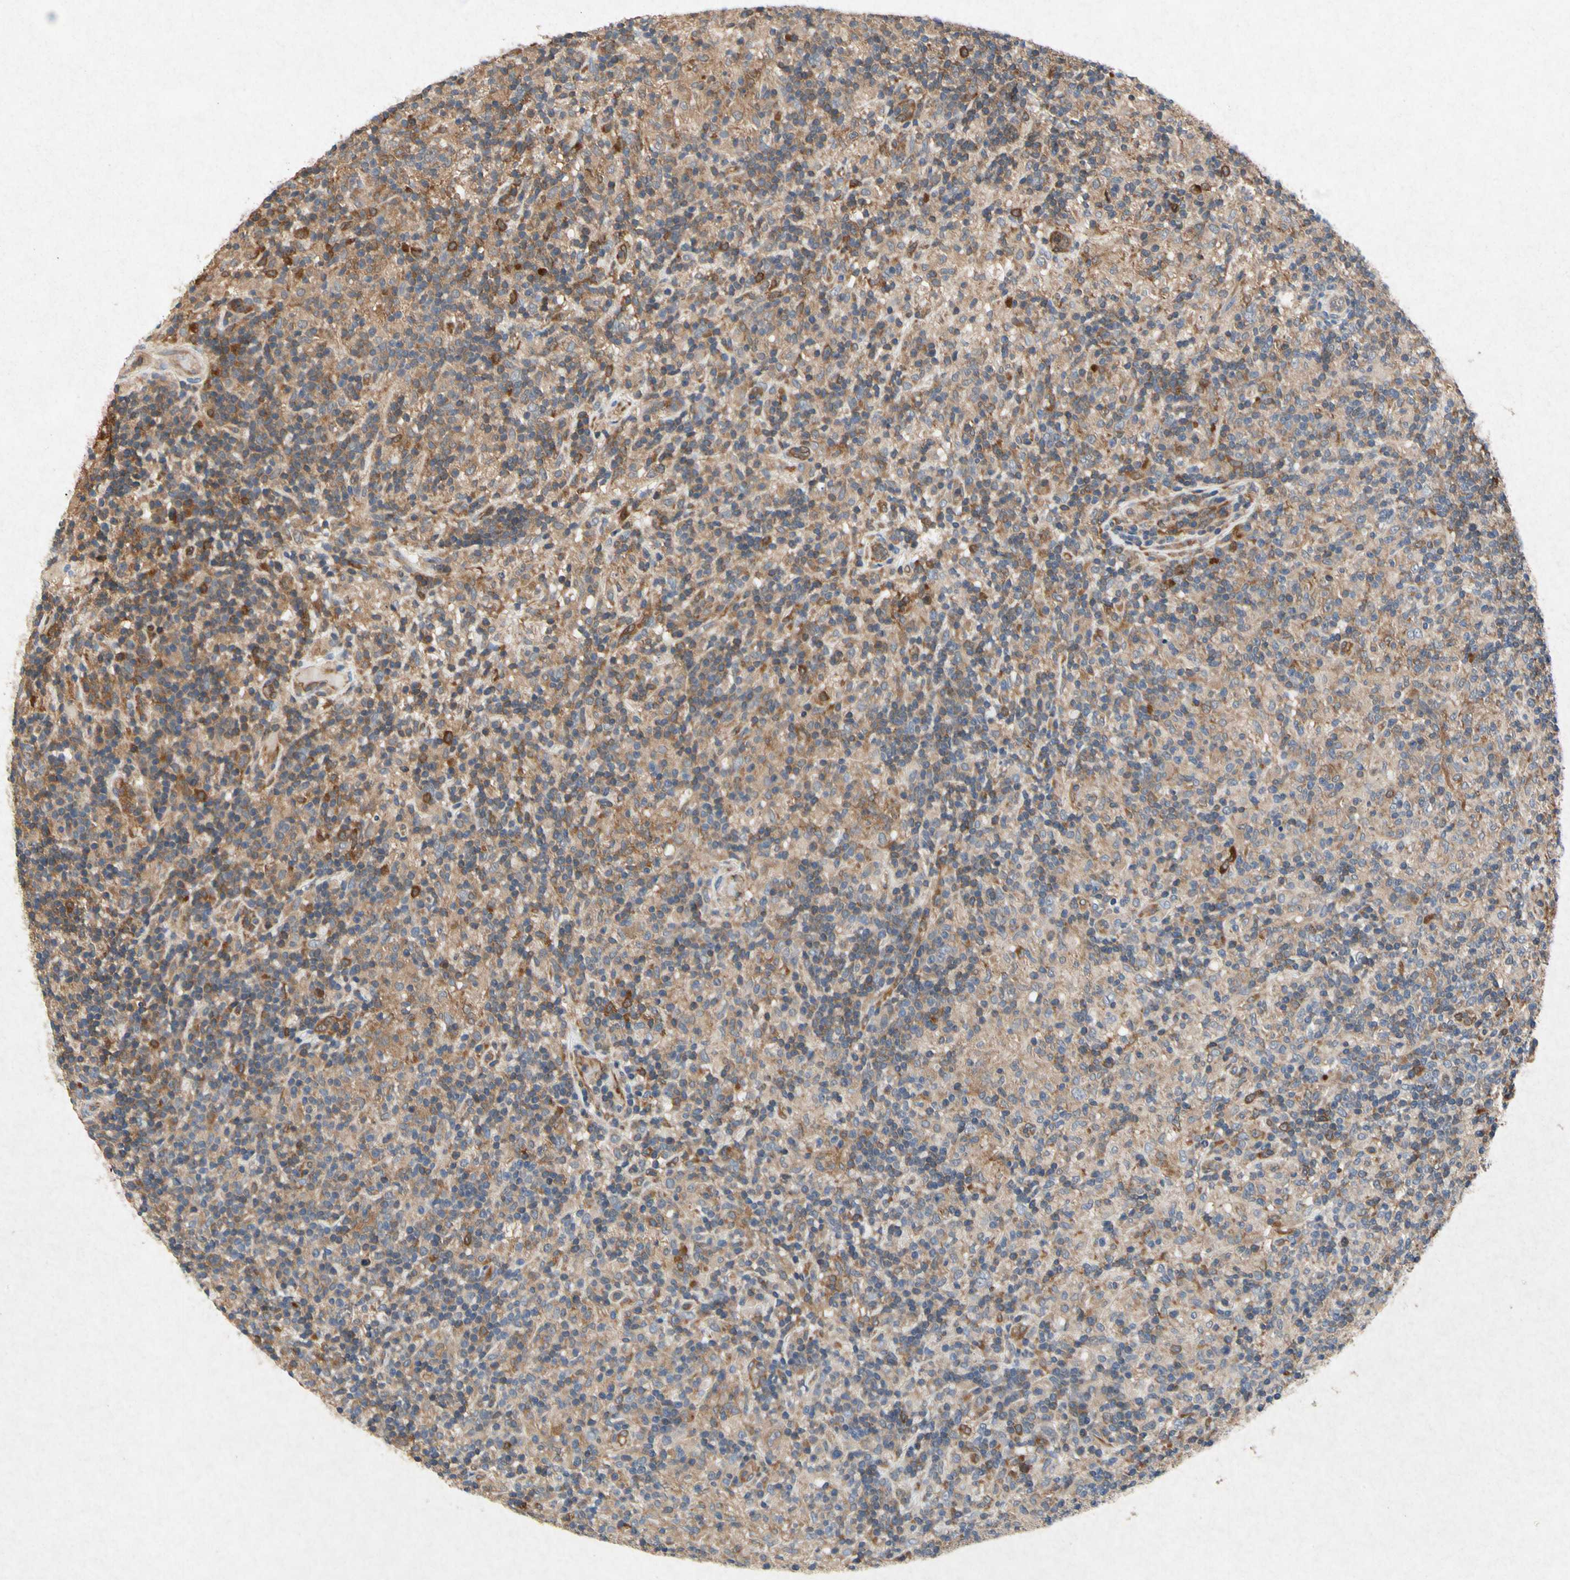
{"staining": {"intensity": "moderate", "quantity": ">75%", "location": "cytoplasmic/membranous"}, "tissue": "lymphoma", "cell_type": "Tumor cells", "image_type": "cancer", "snomed": [{"axis": "morphology", "description": "Hodgkin's disease, NOS"}, {"axis": "topography", "description": "Lymph node"}], "caption": "IHC of human lymphoma demonstrates medium levels of moderate cytoplasmic/membranous expression in about >75% of tumor cells.", "gene": "RPS6KA1", "patient": {"sex": "male", "age": 70}}